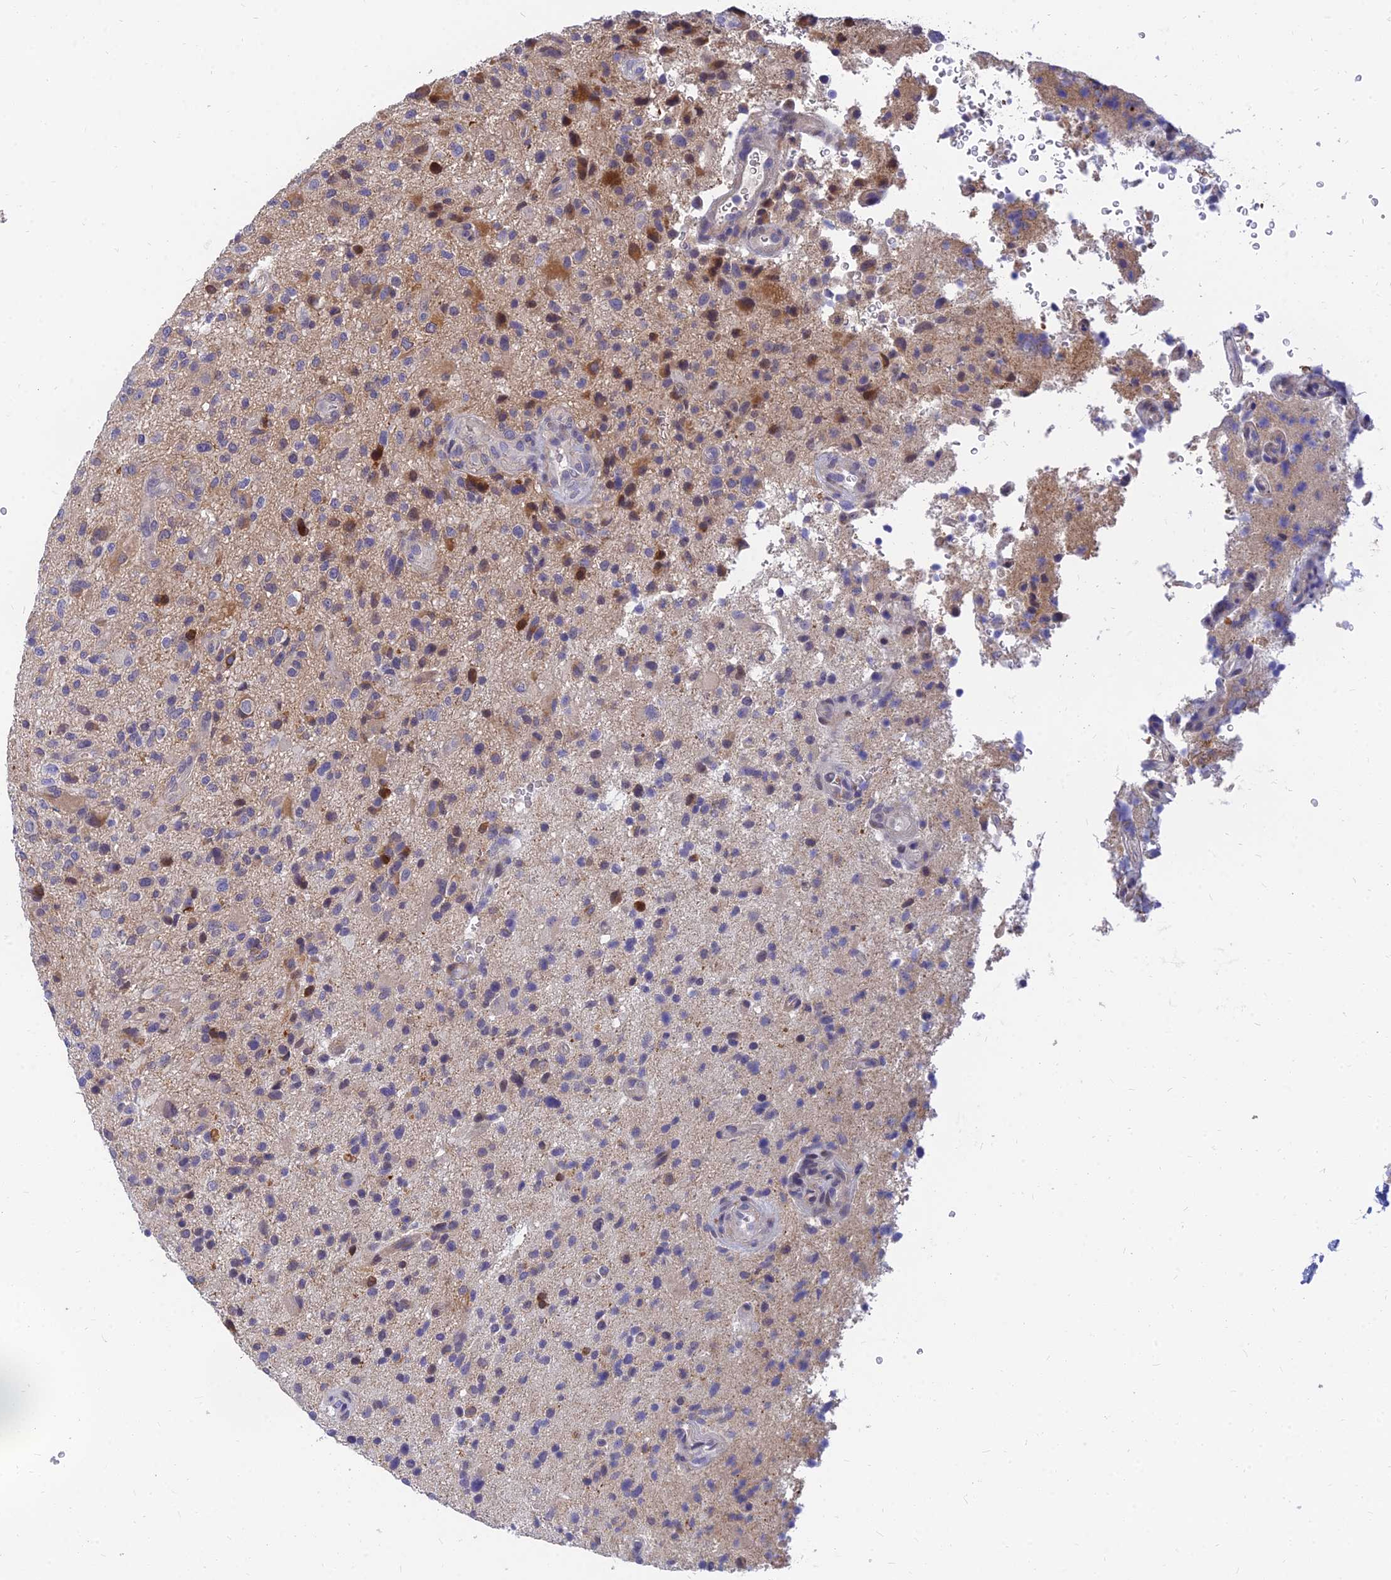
{"staining": {"intensity": "moderate", "quantity": "<25%", "location": "cytoplasmic/membranous"}, "tissue": "glioma", "cell_type": "Tumor cells", "image_type": "cancer", "snomed": [{"axis": "morphology", "description": "Glioma, malignant, High grade"}, {"axis": "topography", "description": "Brain"}], "caption": "Malignant high-grade glioma was stained to show a protein in brown. There is low levels of moderate cytoplasmic/membranous positivity in approximately <25% of tumor cells. The protein is shown in brown color, while the nuclei are stained blue.", "gene": "ANKS4B", "patient": {"sex": "male", "age": 47}}